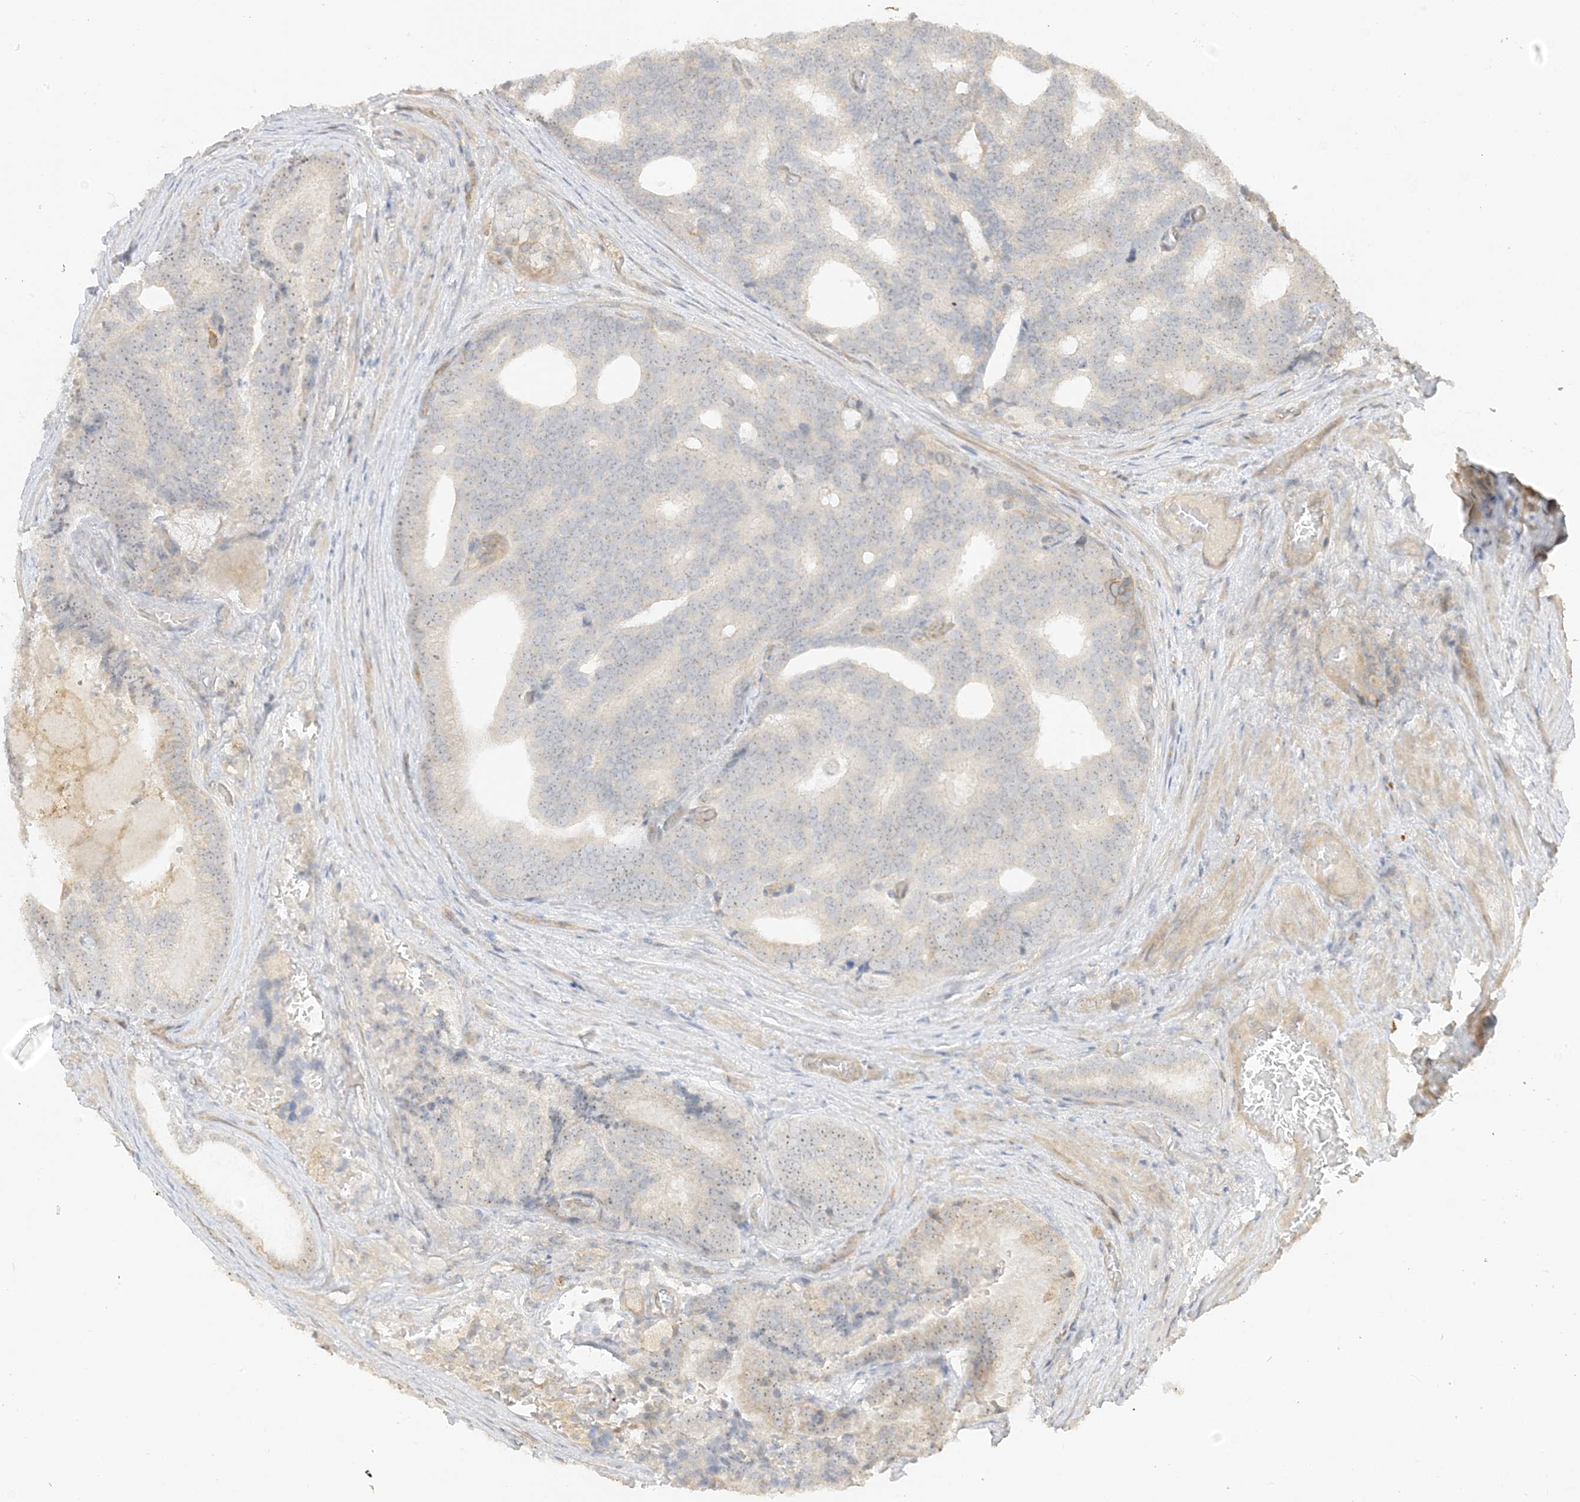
{"staining": {"intensity": "weak", "quantity": "25%-75%", "location": "nuclear"}, "tissue": "prostate cancer", "cell_type": "Tumor cells", "image_type": "cancer", "snomed": [{"axis": "morphology", "description": "Adenocarcinoma, Low grade"}, {"axis": "topography", "description": "Prostate"}], "caption": "An immunohistochemistry micrograph of tumor tissue is shown. Protein staining in brown labels weak nuclear positivity in adenocarcinoma (low-grade) (prostate) within tumor cells.", "gene": "ETAA1", "patient": {"sex": "male", "age": 71}}